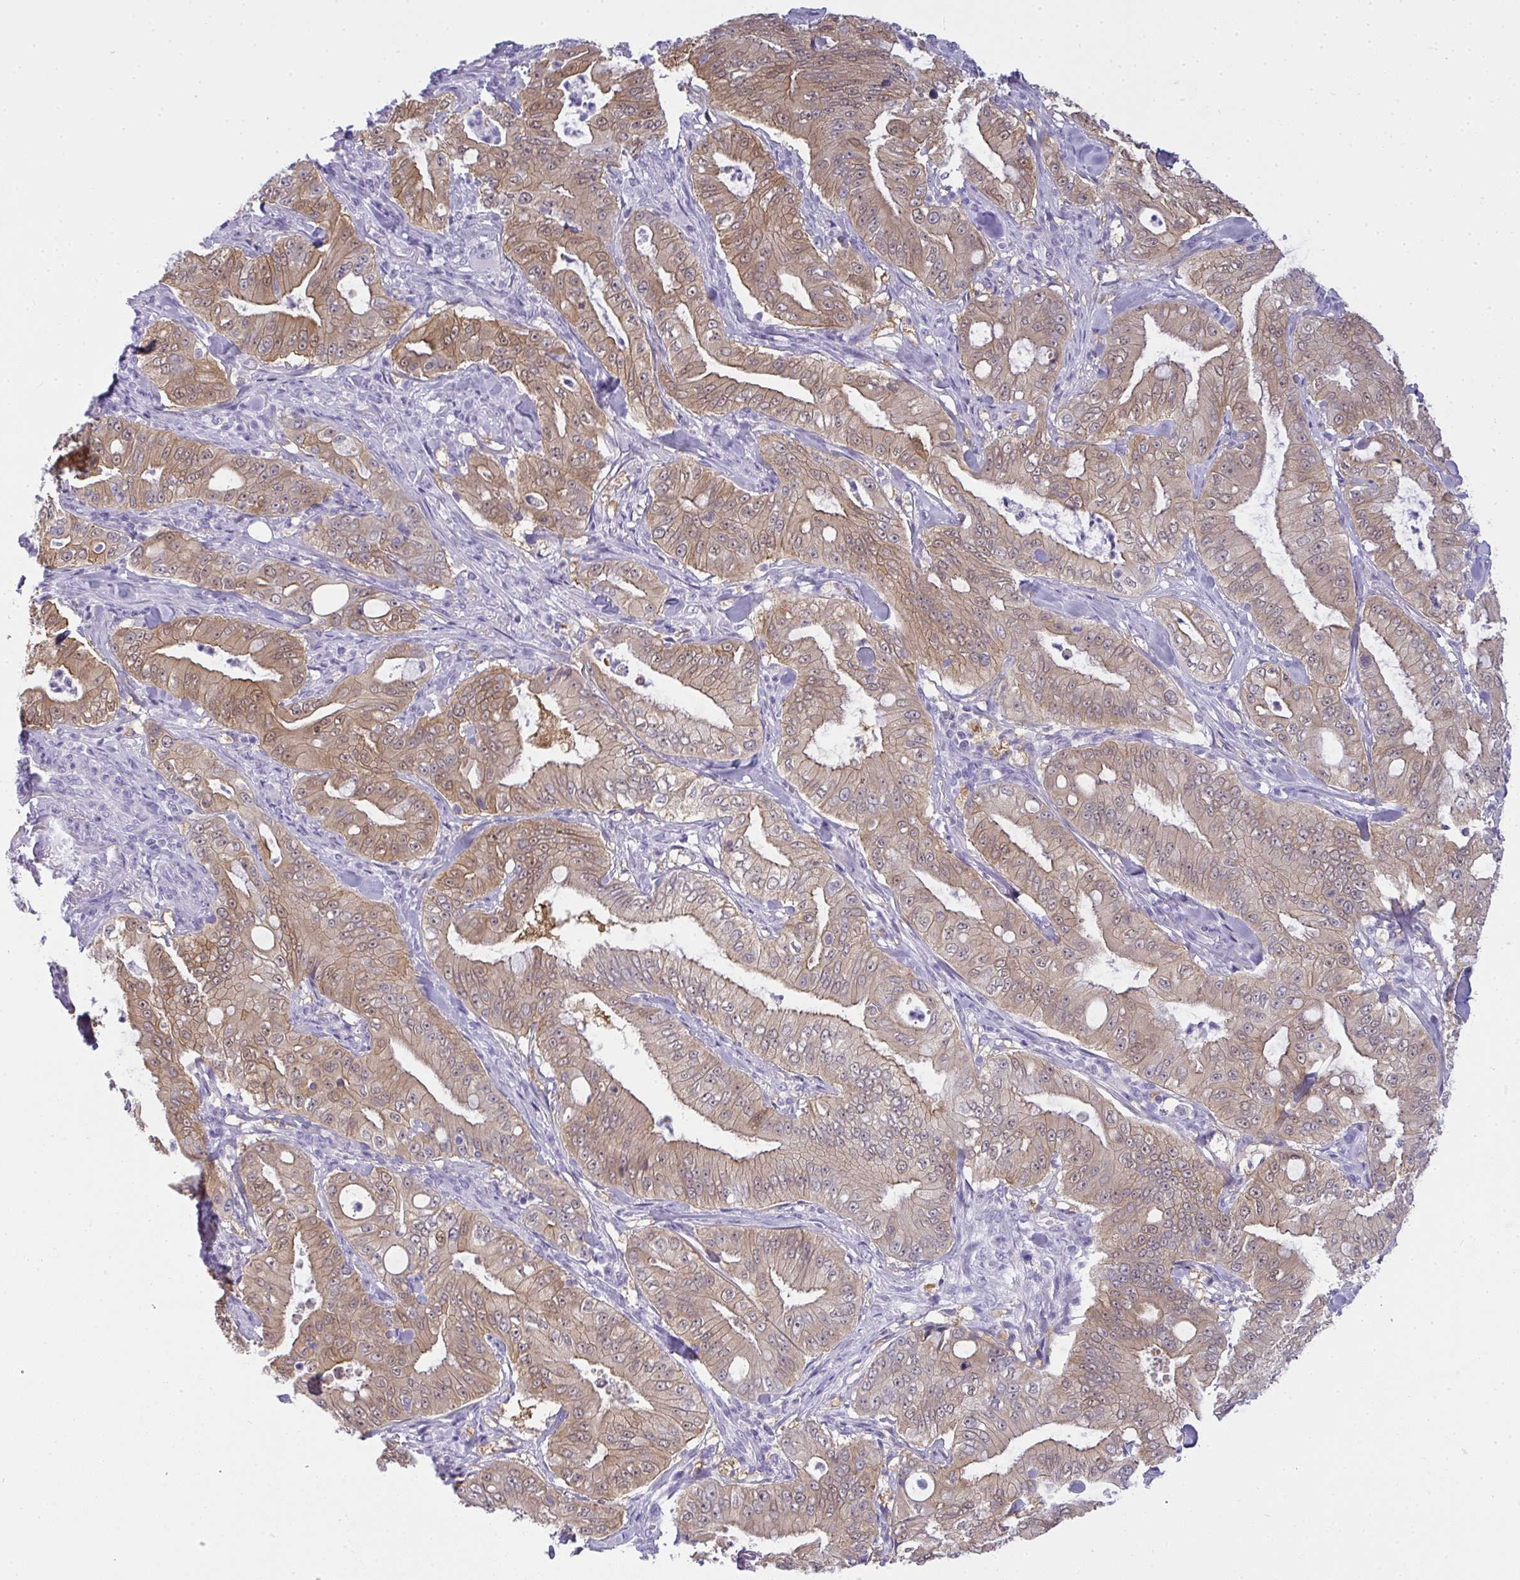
{"staining": {"intensity": "moderate", "quantity": ">75%", "location": "cytoplasmic/membranous,nuclear"}, "tissue": "pancreatic cancer", "cell_type": "Tumor cells", "image_type": "cancer", "snomed": [{"axis": "morphology", "description": "Adenocarcinoma, NOS"}, {"axis": "topography", "description": "Pancreas"}], "caption": "A brown stain shows moderate cytoplasmic/membranous and nuclear staining of a protein in human pancreatic adenocarcinoma tumor cells.", "gene": "GSDMB", "patient": {"sex": "male", "age": 71}}